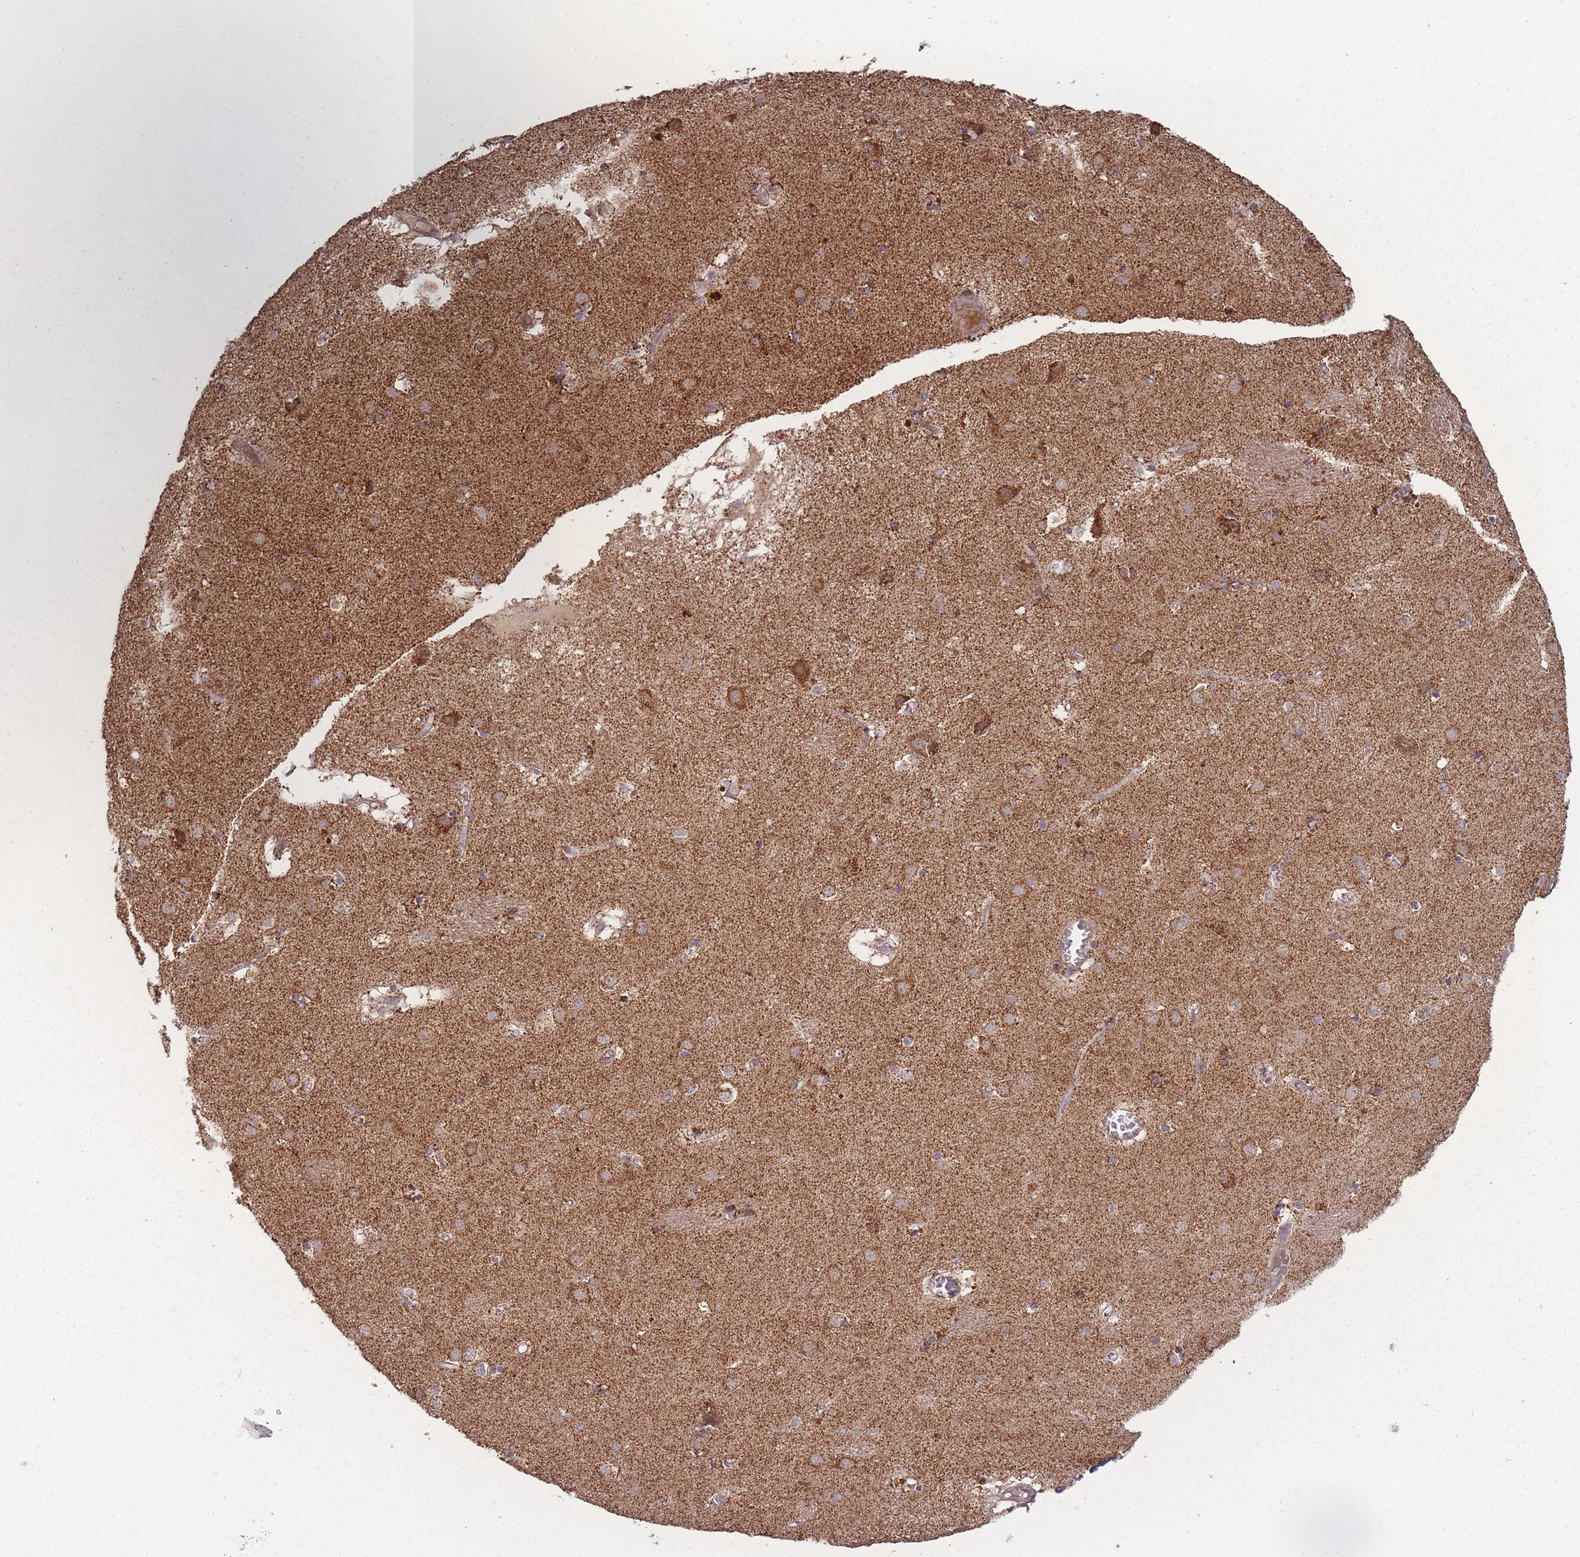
{"staining": {"intensity": "strong", "quantity": "<25%", "location": "cytoplasmic/membranous"}, "tissue": "caudate", "cell_type": "Glial cells", "image_type": "normal", "snomed": [{"axis": "morphology", "description": "Normal tissue, NOS"}, {"axis": "topography", "description": "Lateral ventricle wall"}], "caption": "High-magnification brightfield microscopy of unremarkable caudate stained with DAB (brown) and counterstained with hematoxylin (blue). glial cells exhibit strong cytoplasmic/membranous positivity is appreciated in about<25% of cells.", "gene": "LYRM7", "patient": {"sex": "male", "age": 70}}